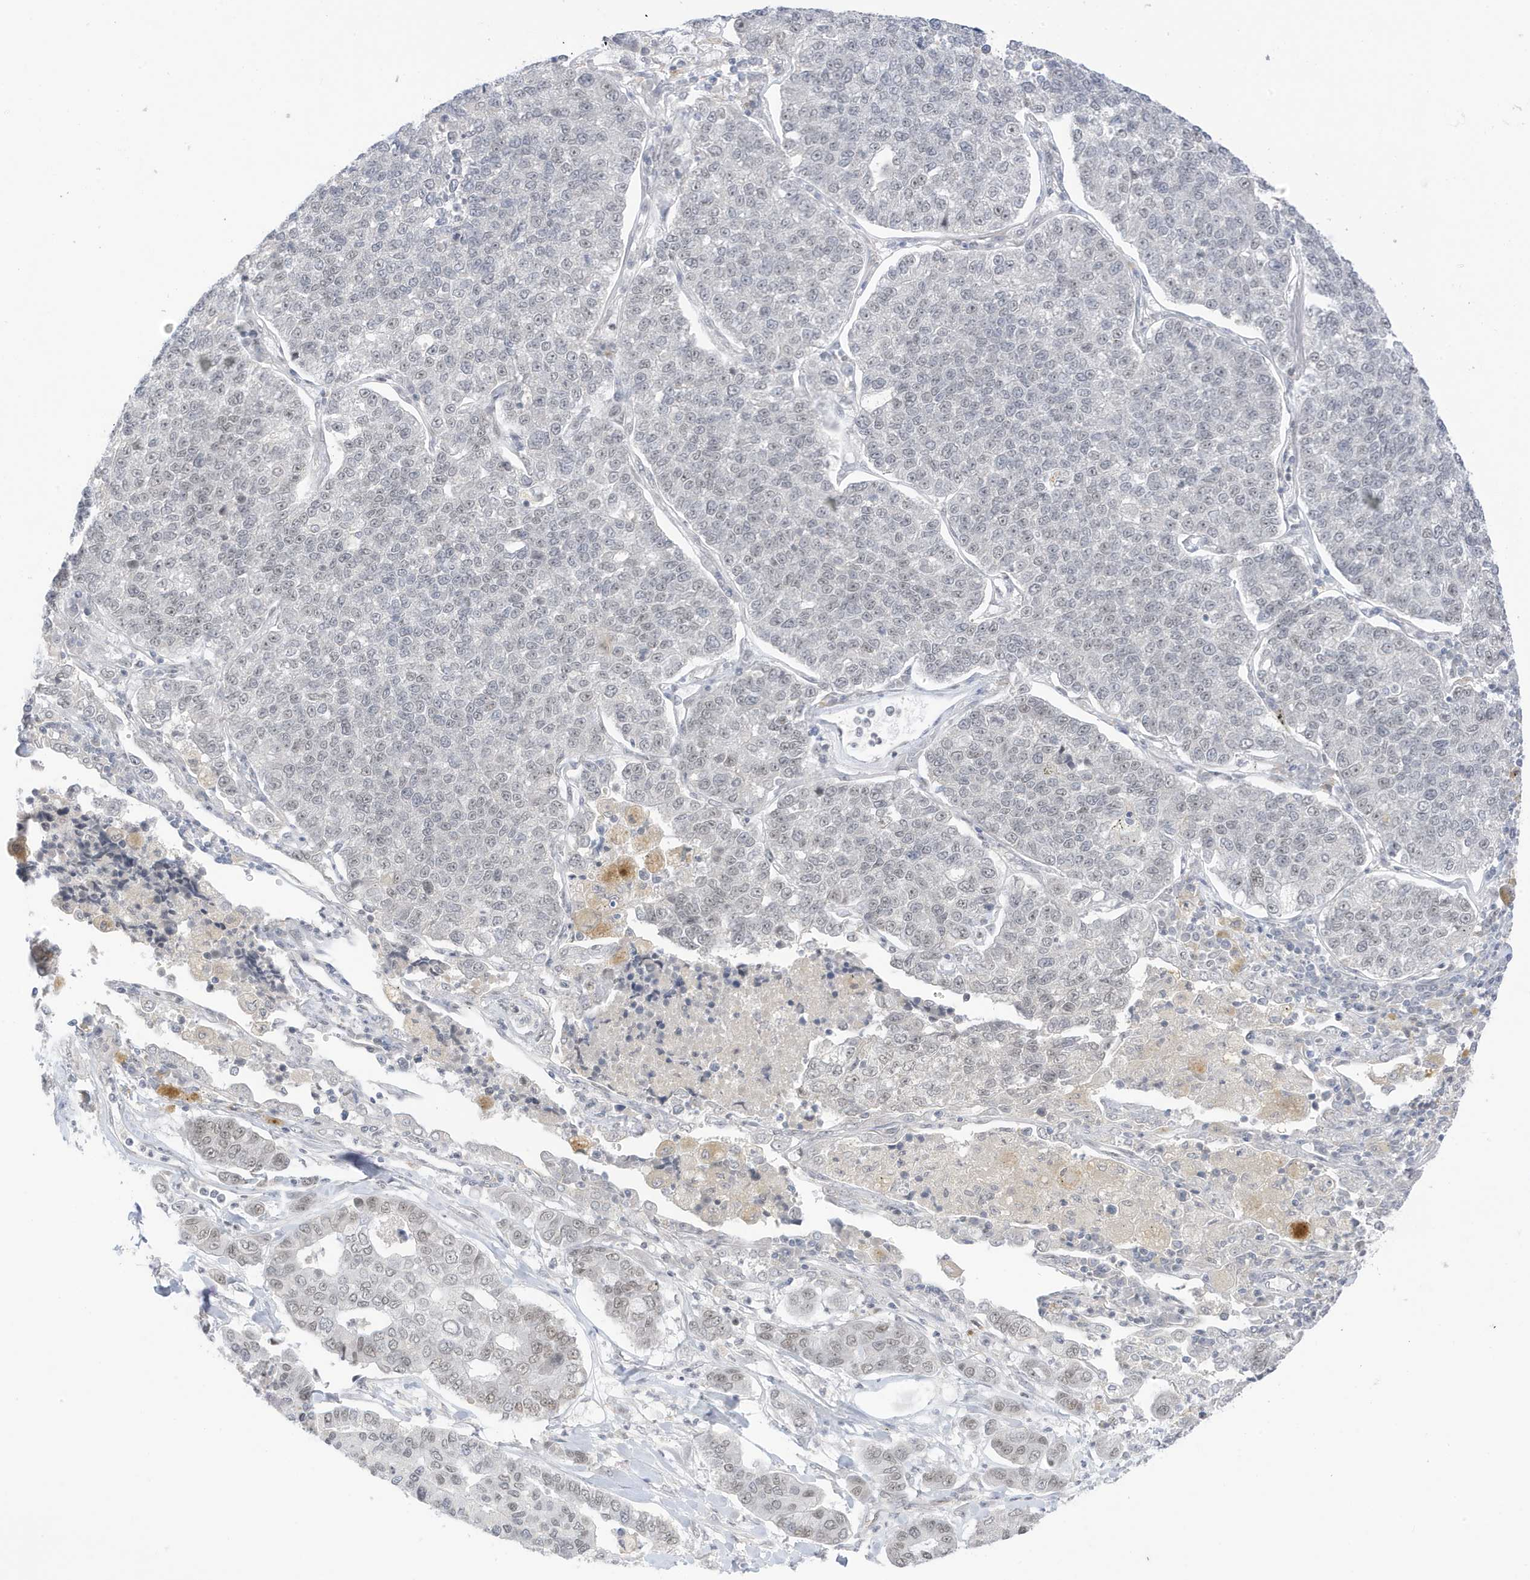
{"staining": {"intensity": "negative", "quantity": "none", "location": "none"}, "tissue": "lung cancer", "cell_type": "Tumor cells", "image_type": "cancer", "snomed": [{"axis": "morphology", "description": "Adenocarcinoma, NOS"}, {"axis": "topography", "description": "Lung"}], "caption": "The histopathology image reveals no staining of tumor cells in lung cancer (adenocarcinoma). (Brightfield microscopy of DAB IHC at high magnification).", "gene": "MSL3", "patient": {"sex": "male", "age": 49}}